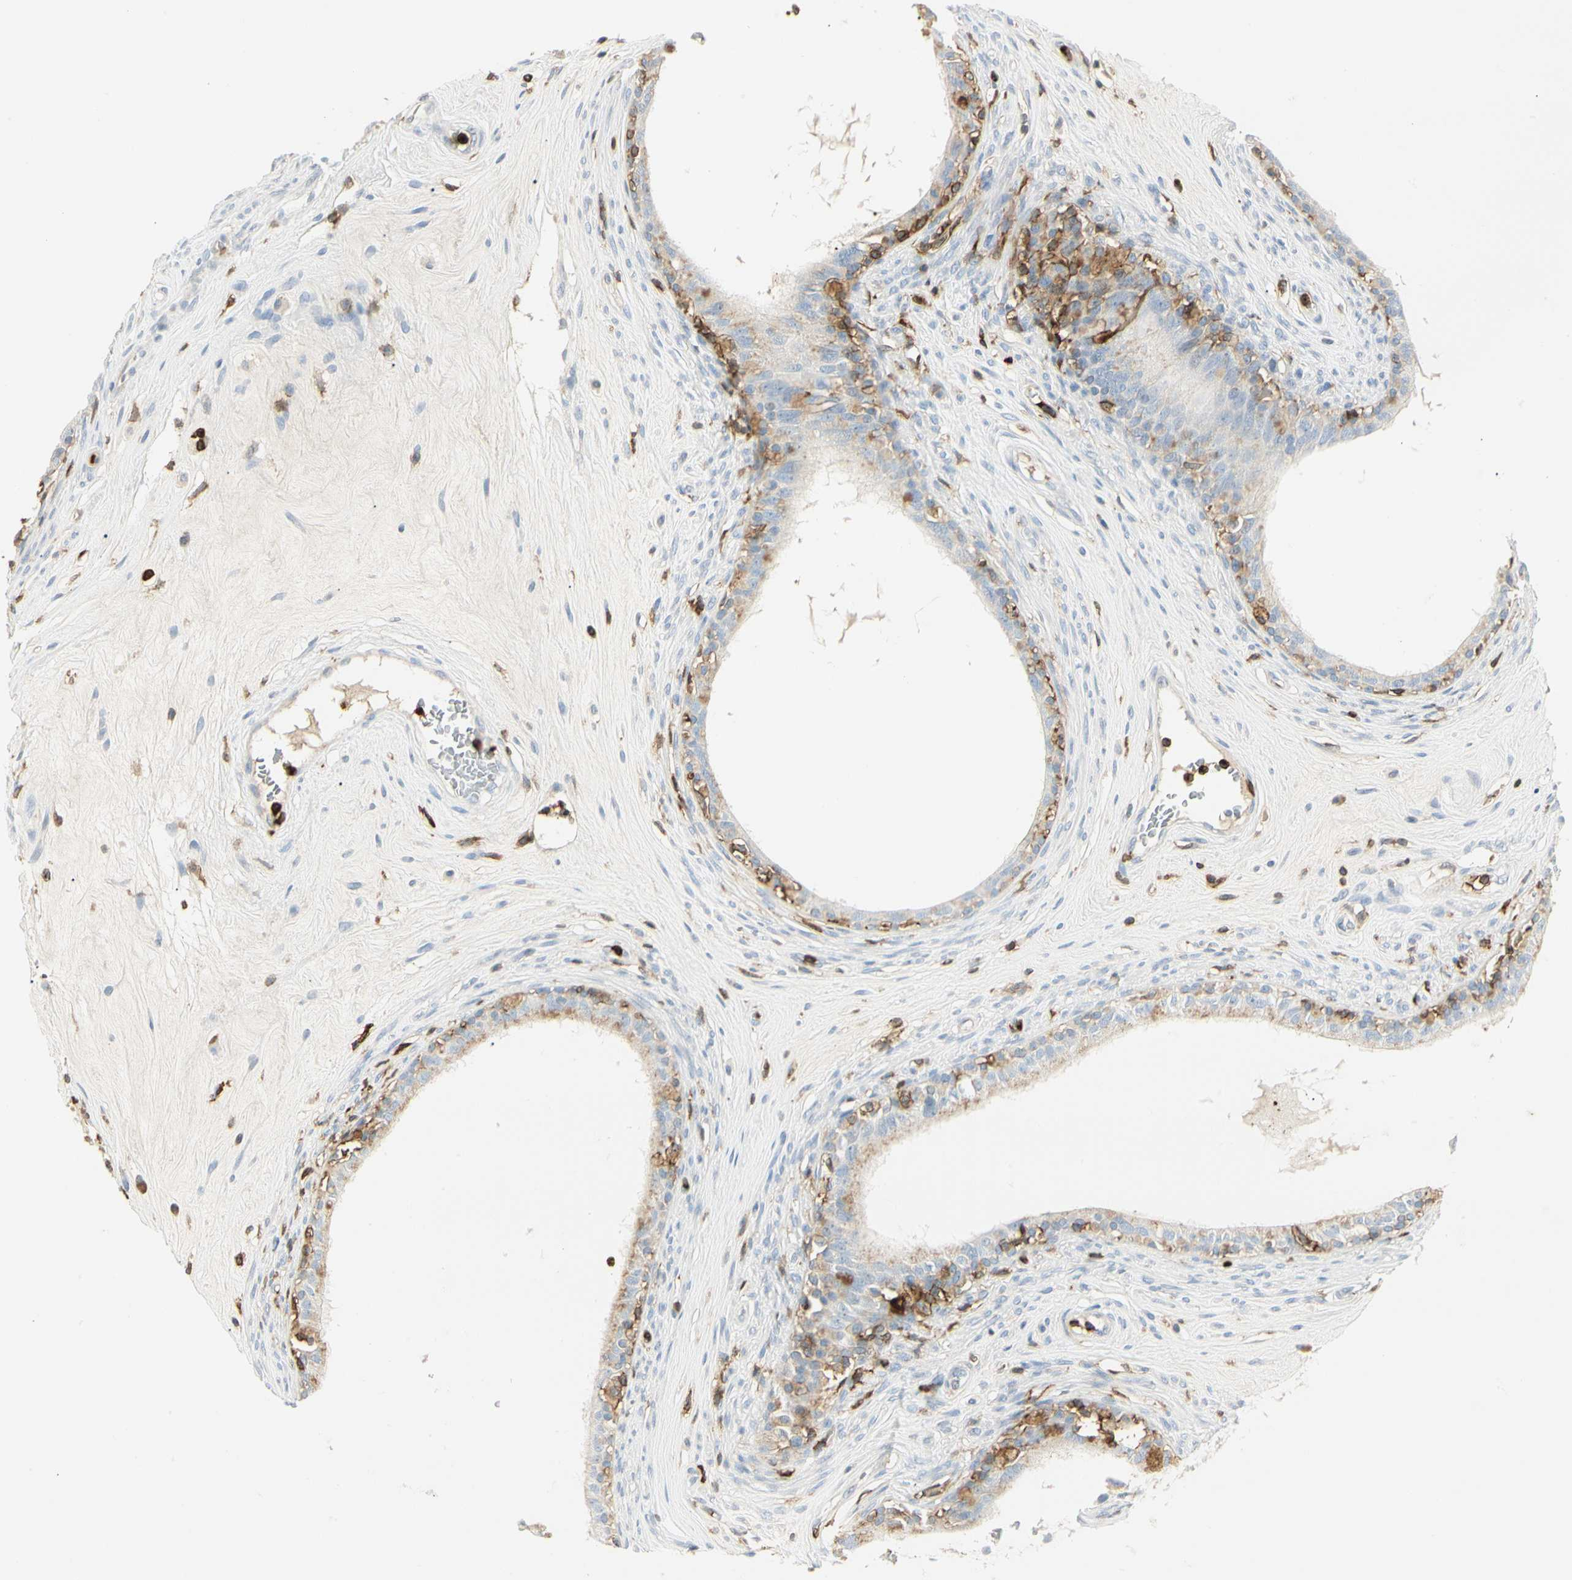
{"staining": {"intensity": "weak", "quantity": "<25%", "location": "cytoplasmic/membranous"}, "tissue": "epididymis", "cell_type": "Glandular cells", "image_type": "normal", "snomed": [{"axis": "morphology", "description": "Normal tissue, NOS"}, {"axis": "morphology", "description": "Inflammation, NOS"}, {"axis": "topography", "description": "Epididymis"}], "caption": "Immunohistochemical staining of unremarkable epididymis shows no significant staining in glandular cells. The staining was performed using DAB to visualize the protein expression in brown, while the nuclei were stained in blue with hematoxylin (Magnification: 20x).", "gene": "ITGB2", "patient": {"sex": "male", "age": 84}}